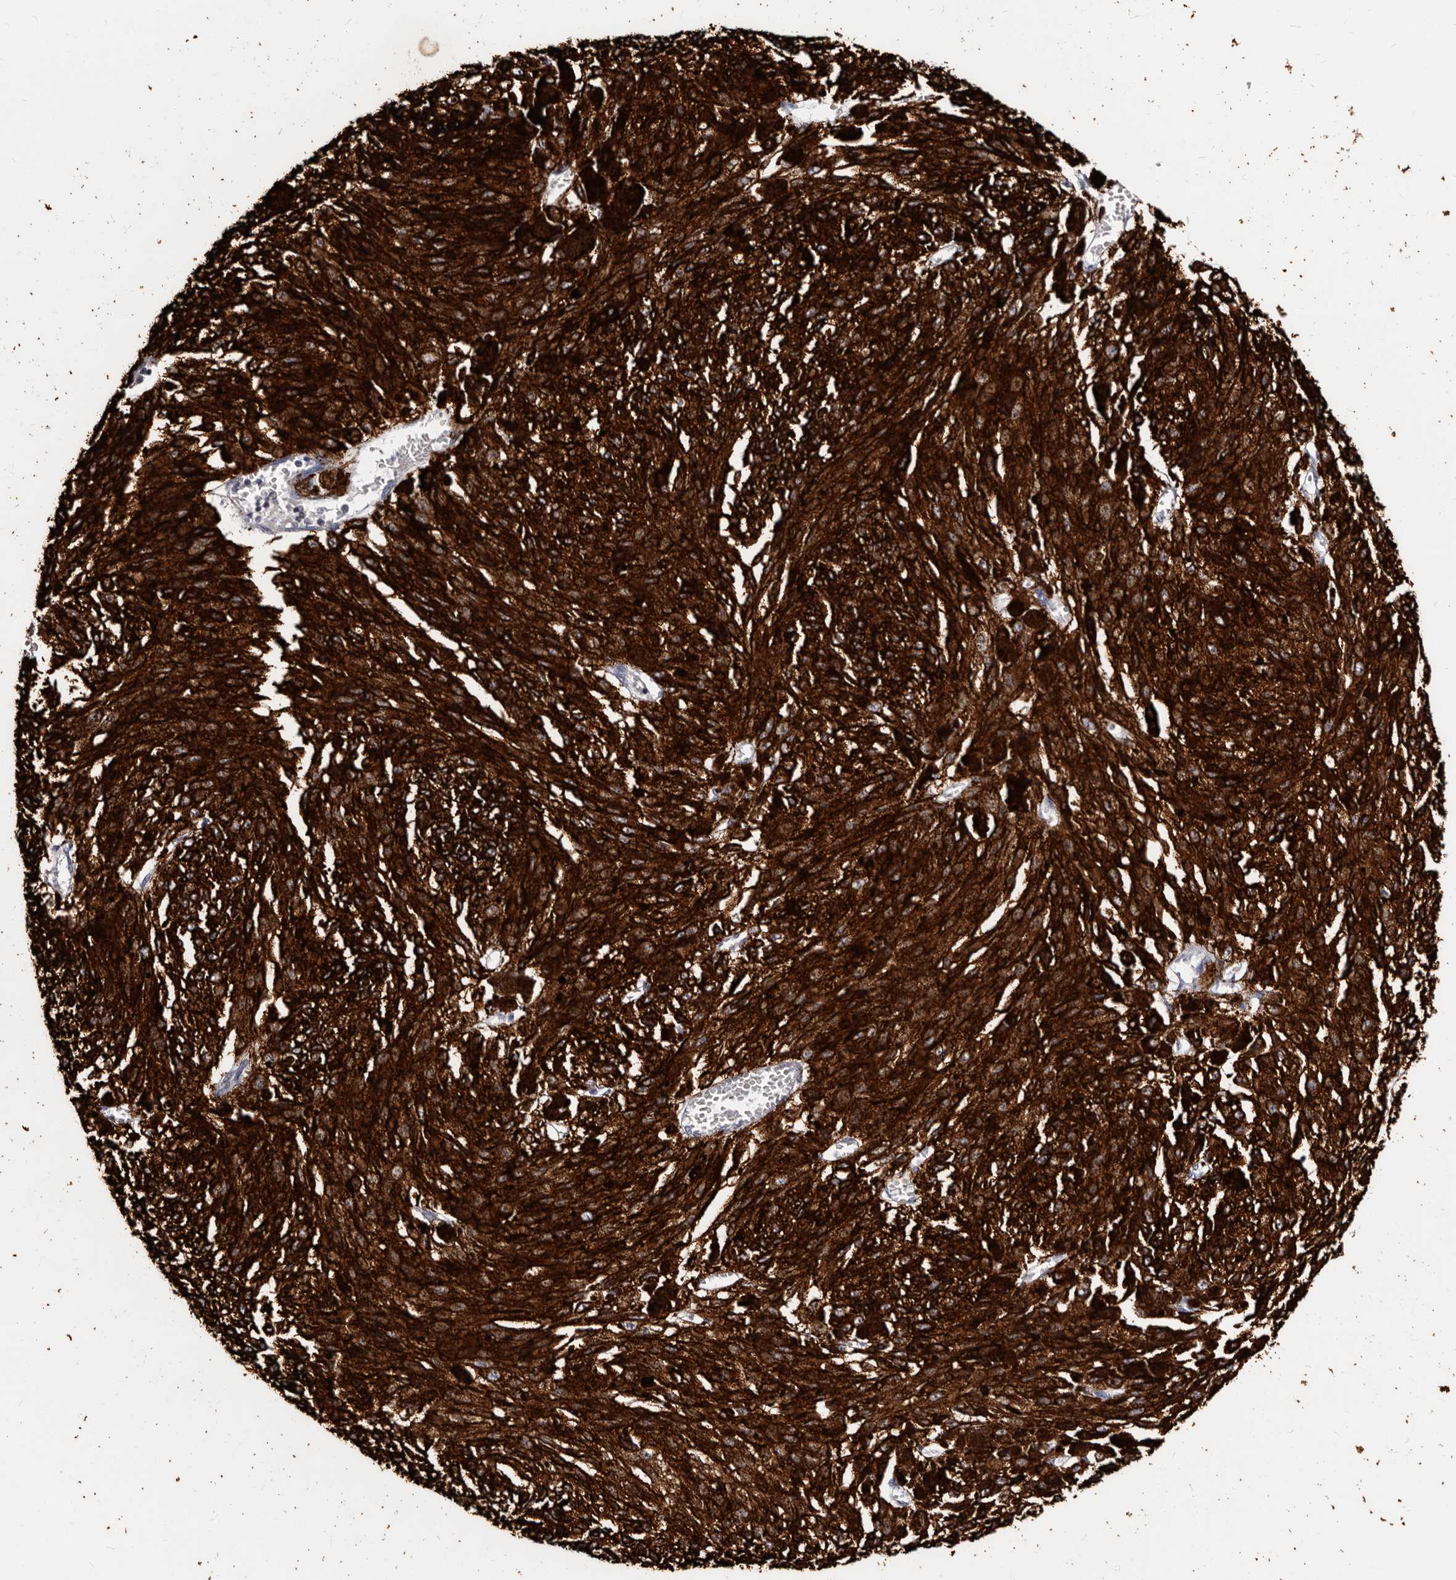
{"staining": {"intensity": "strong", "quantity": ">75%", "location": "cytoplasmic/membranous"}, "tissue": "melanoma", "cell_type": "Tumor cells", "image_type": "cancer", "snomed": [{"axis": "morphology", "description": "Malignant melanoma, NOS"}, {"axis": "topography", "description": "Other"}], "caption": "IHC micrograph of malignant melanoma stained for a protein (brown), which exhibits high levels of strong cytoplasmic/membranous expression in about >75% of tumor cells.", "gene": "AUNIP", "patient": {"sex": "male", "age": 79}}